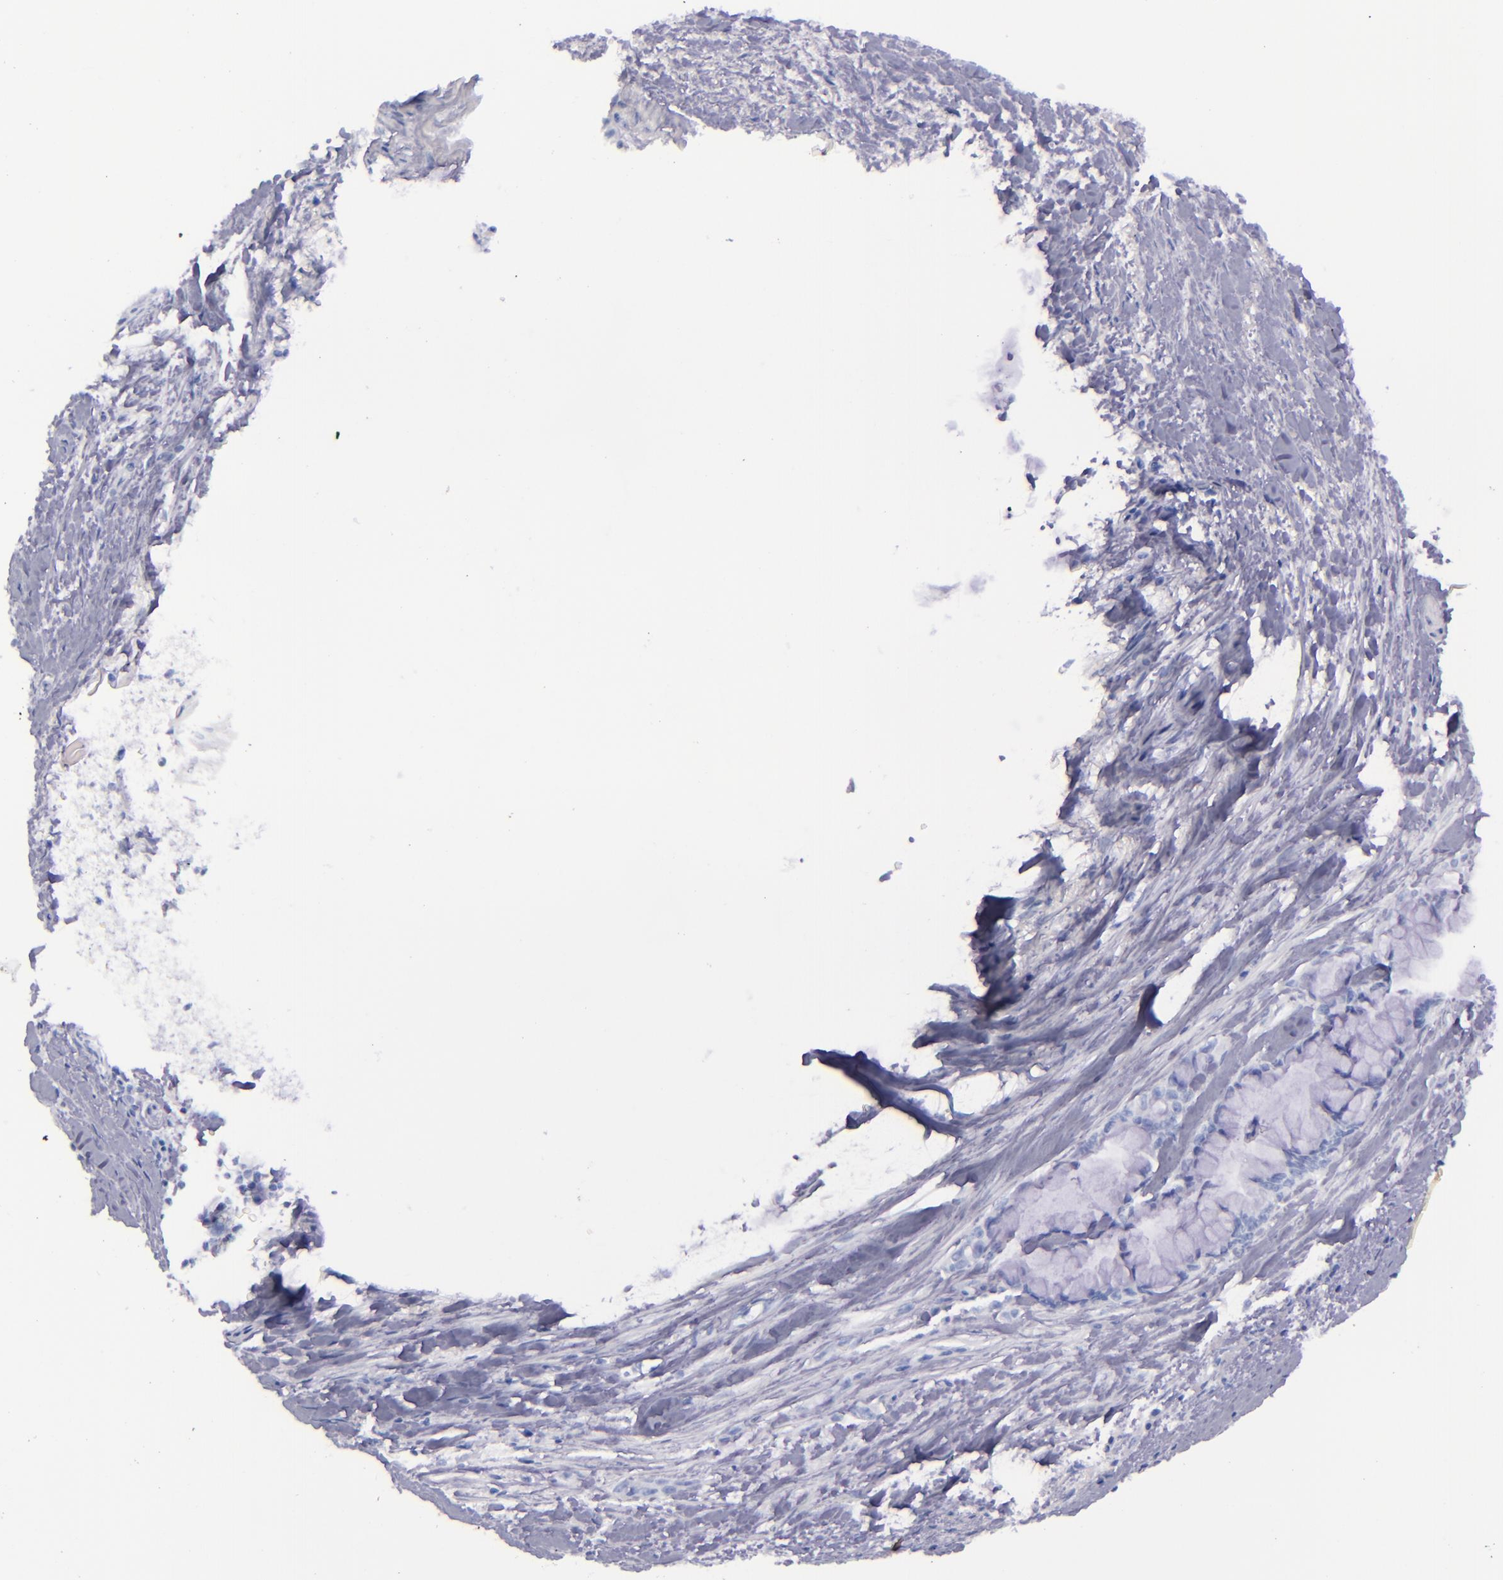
{"staining": {"intensity": "negative", "quantity": "none", "location": "none"}, "tissue": "pancreatic cancer", "cell_type": "Tumor cells", "image_type": "cancer", "snomed": [{"axis": "morphology", "description": "Adenocarcinoma, NOS"}, {"axis": "topography", "description": "Pancreas"}], "caption": "This is an immunohistochemistry histopathology image of pancreatic cancer (adenocarcinoma). There is no positivity in tumor cells.", "gene": "SFTPB", "patient": {"sex": "male", "age": 59}}